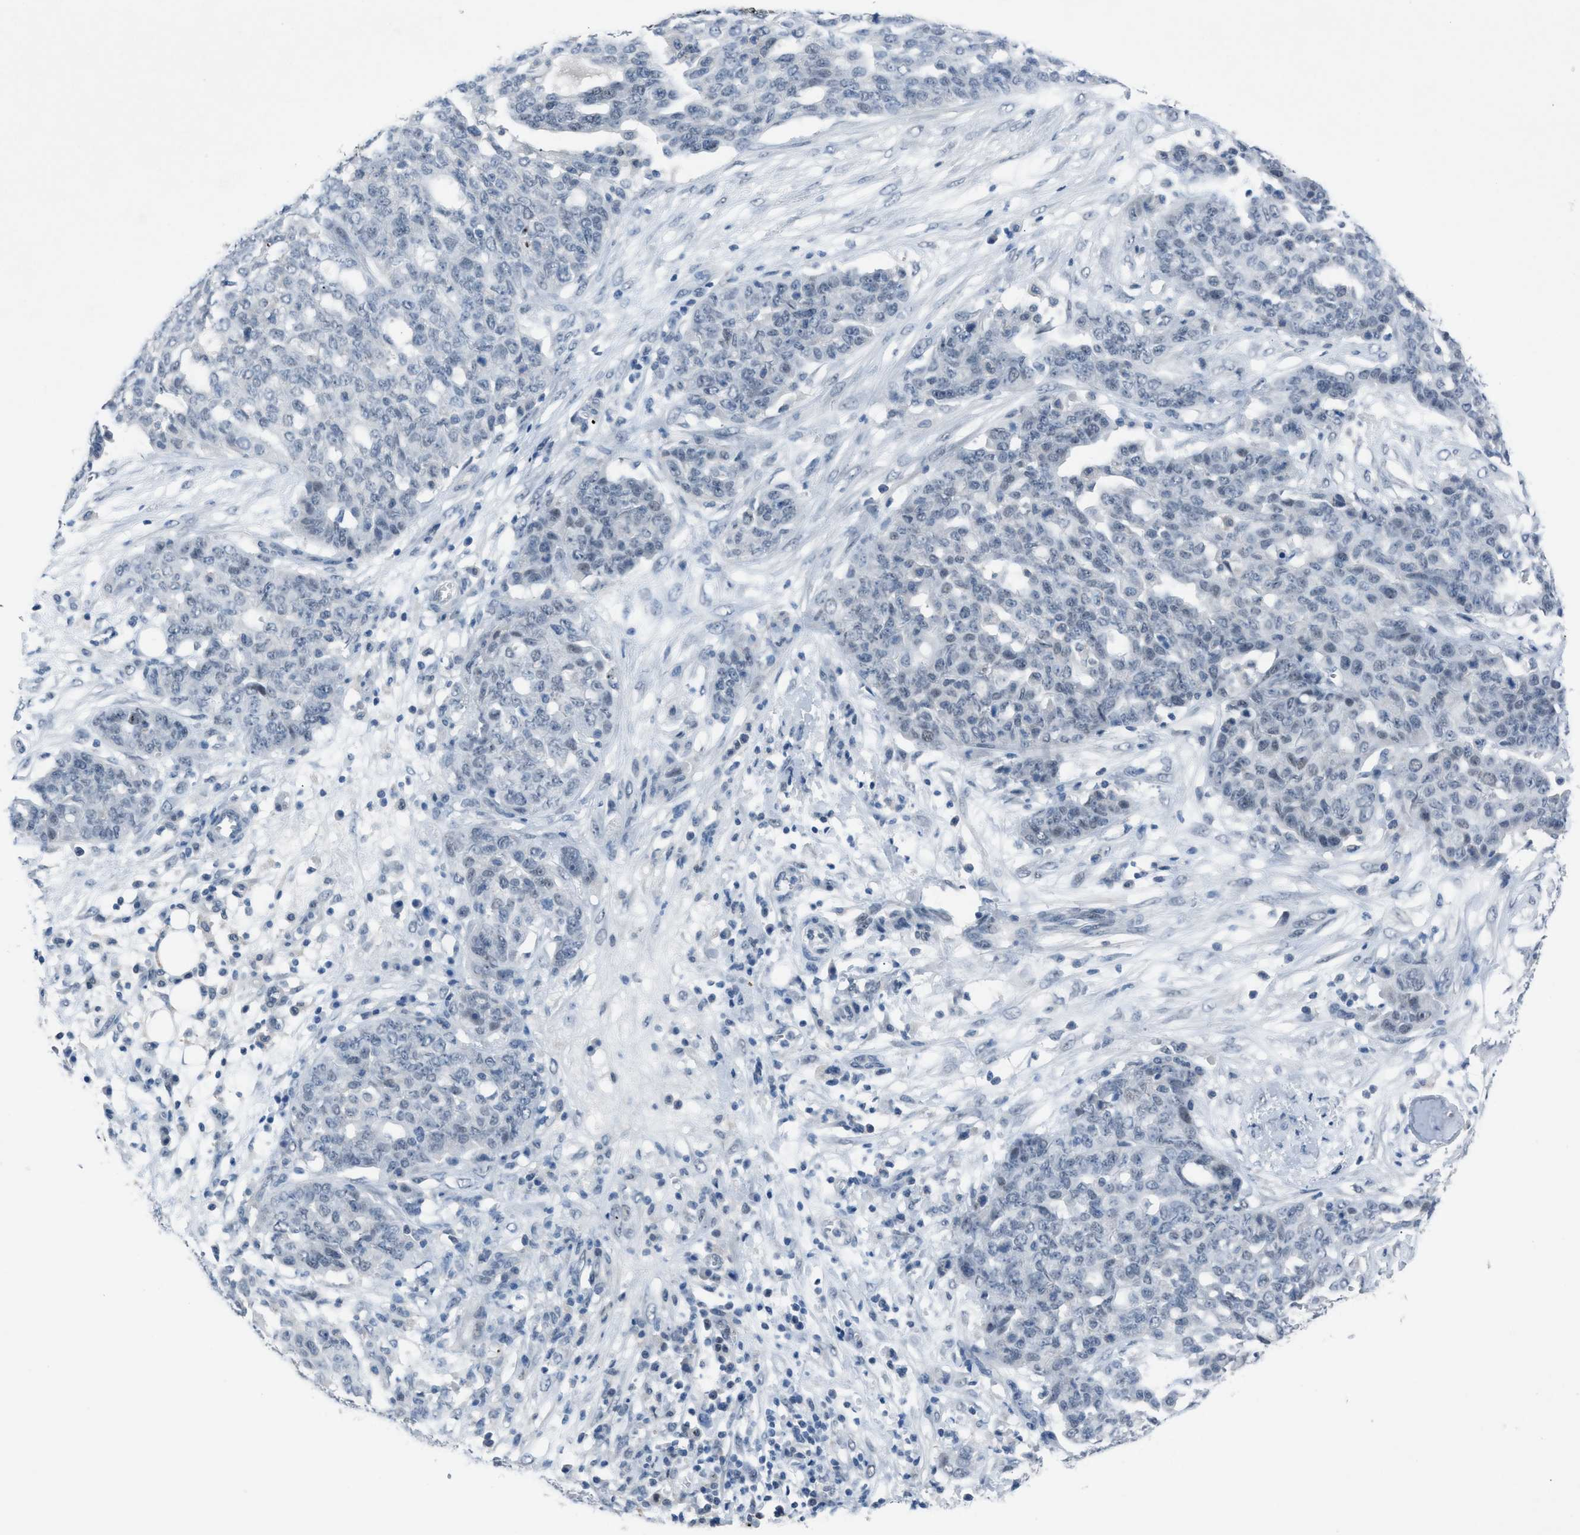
{"staining": {"intensity": "negative", "quantity": "none", "location": "none"}, "tissue": "ovarian cancer", "cell_type": "Tumor cells", "image_type": "cancer", "snomed": [{"axis": "morphology", "description": "Cystadenocarcinoma, serous, NOS"}, {"axis": "topography", "description": "Soft tissue"}, {"axis": "topography", "description": "Ovary"}], "caption": "IHC of human ovarian cancer (serous cystadenocarcinoma) demonstrates no expression in tumor cells.", "gene": "ANAPC11", "patient": {"sex": "female", "age": 57}}